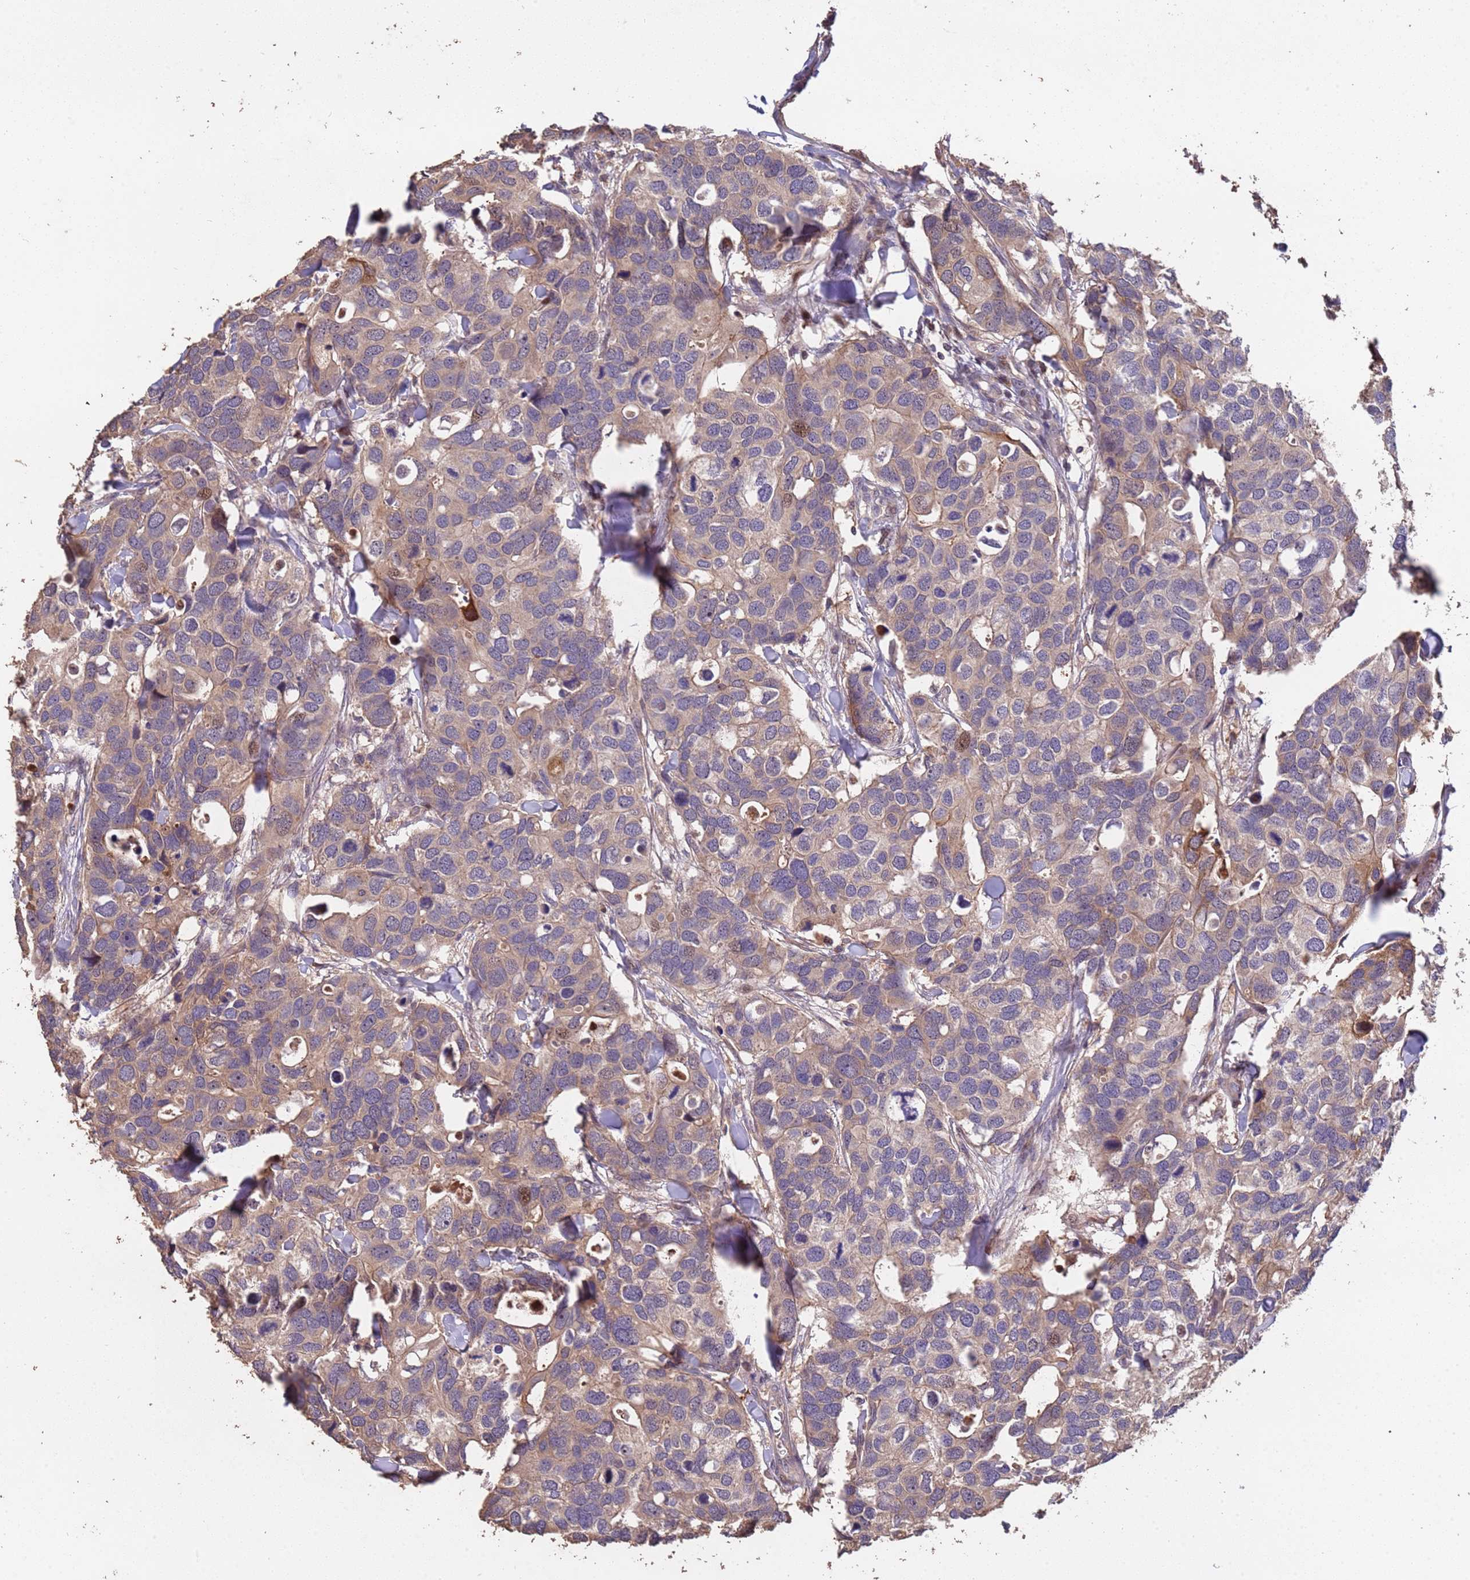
{"staining": {"intensity": "weak", "quantity": "25%-75%", "location": "cytoplasmic/membranous,nuclear"}, "tissue": "breast cancer", "cell_type": "Tumor cells", "image_type": "cancer", "snomed": [{"axis": "morphology", "description": "Duct carcinoma"}, {"axis": "topography", "description": "Breast"}], "caption": "A micrograph of human breast infiltrating ductal carcinoma stained for a protein demonstrates weak cytoplasmic/membranous and nuclear brown staining in tumor cells.", "gene": "CCDC184", "patient": {"sex": "female", "age": 83}}